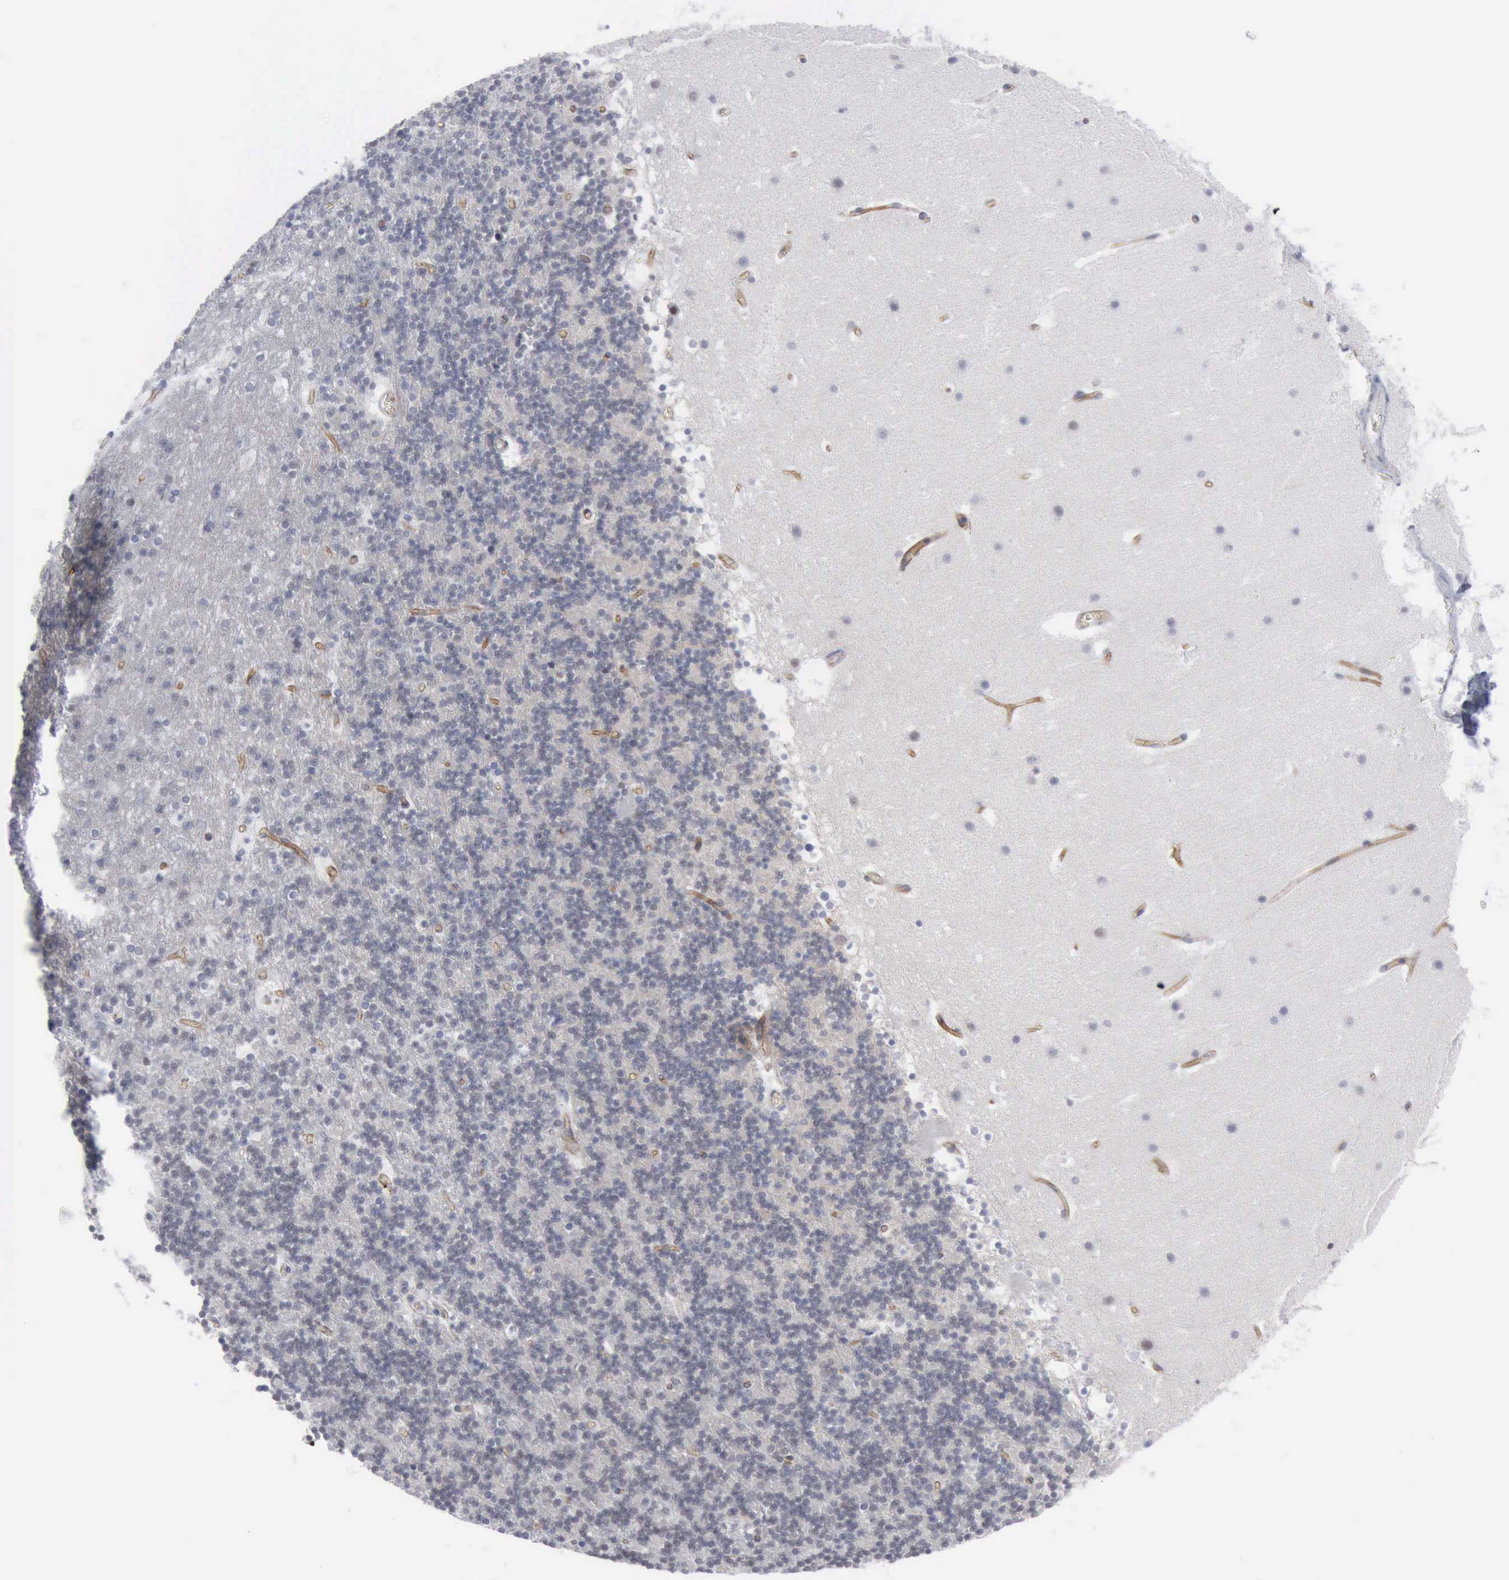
{"staining": {"intensity": "negative", "quantity": "none", "location": "none"}, "tissue": "cerebellum", "cell_type": "Cells in granular layer", "image_type": "normal", "snomed": [{"axis": "morphology", "description": "Normal tissue, NOS"}, {"axis": "topography", "description": "Cerebellum"}], "caption": "A high-resolution micrograph shows IHC staining of benign cerebellum, which displays no significant expression in cells in granular layer. The staining is performed using DAB brown chromogen with nuclei counter-stained in using hematoxylin.", "gene": "MCM5", "patient": {"sex": "male", "age": 45}}